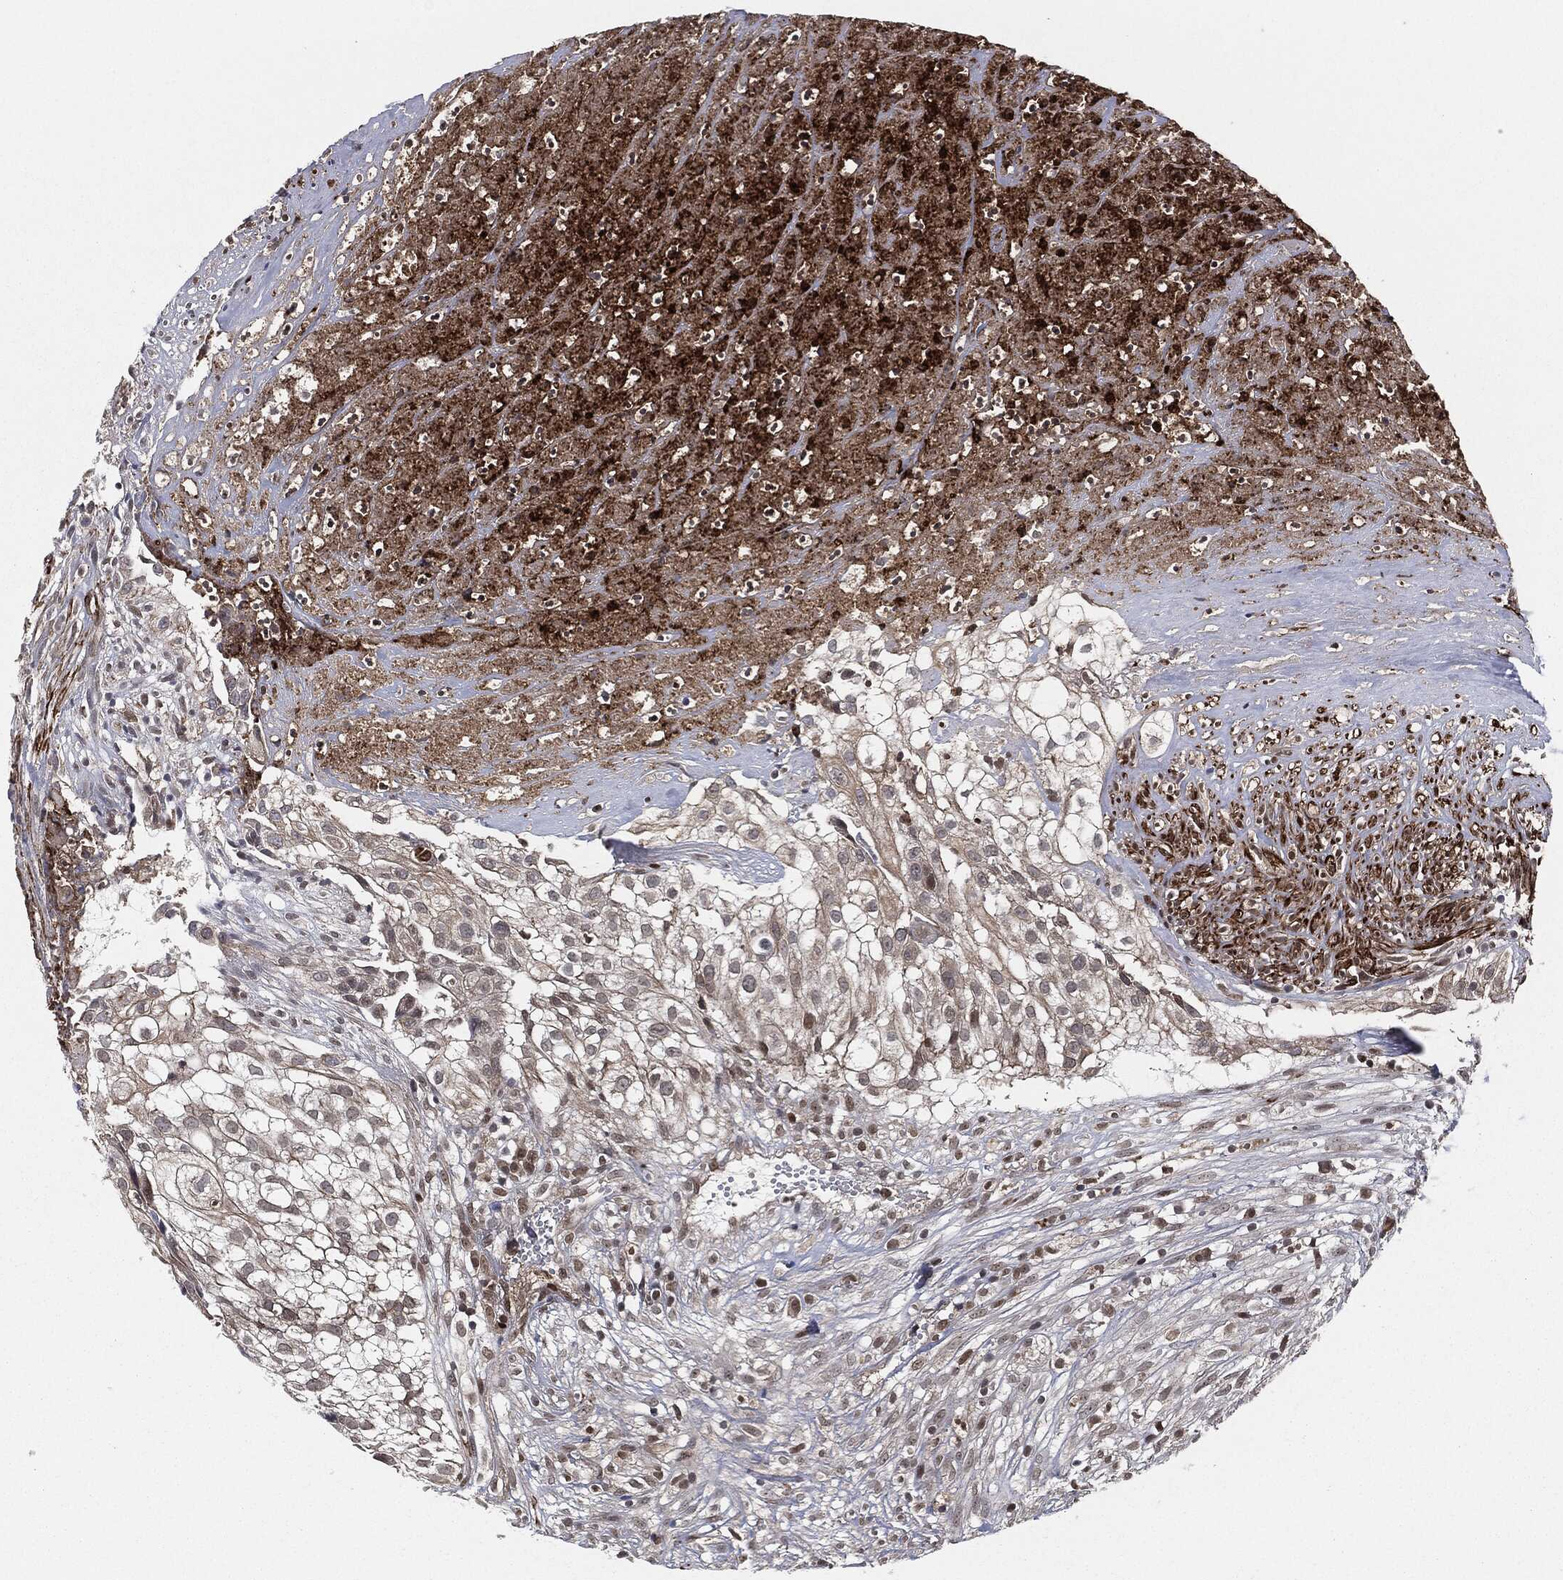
{"staining": {"intensity": "negative", "quantity": "none", "location": "none"}, "tissue": "urothelial cancer", "cell_type": "Tumor cells", "image_type": "cancer", "snomed": [{"axis": "morphology", "description": "Urothelial carcinoma, High grade"}, {"axis": "topography", "description": "Urinary bladder"}], "caption": "The image reveals no staining of tumor cells in high-grade urothelial carcinoma.", "gene": "CAPRIN2", "patient": {"sex": "female", "age": 79}}